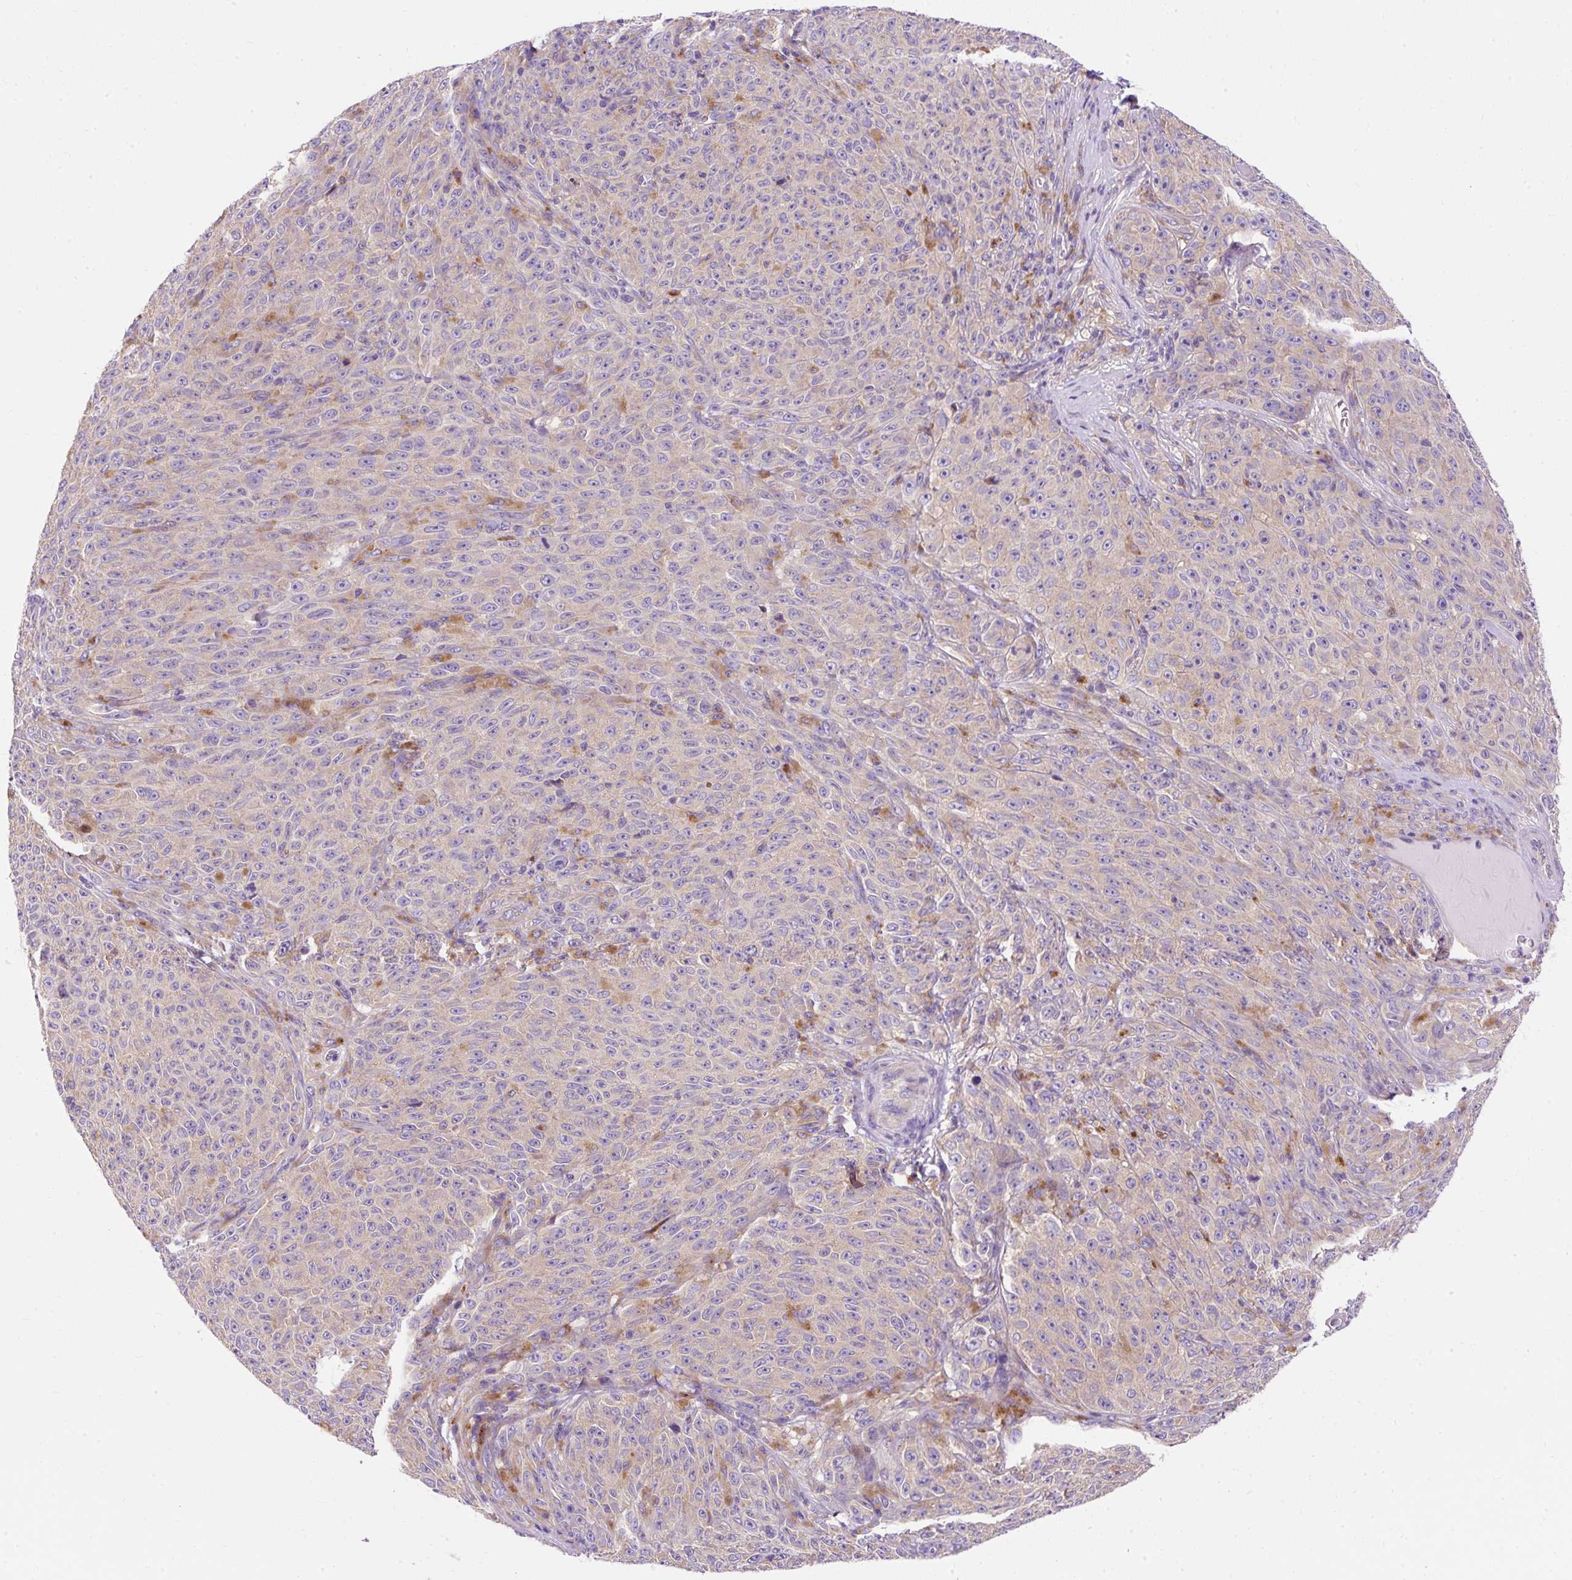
{"staining": {"intensity": "negative", "quantity": "none", "location": "none"}, "tissue": "melanoma", "cell_type": "Tumor cells", "image_type": "cancer", "snomed": [{"axis": "morphology", "description": "Malignant melanoma, NOS"}, {"axis": "topography", "description": "Skin"}], "caption": "The image reveals no staining of tumor cells in malignant melanoma.", "gene": "OR4K15", "patient": {"sex": "female", "age": 82}}